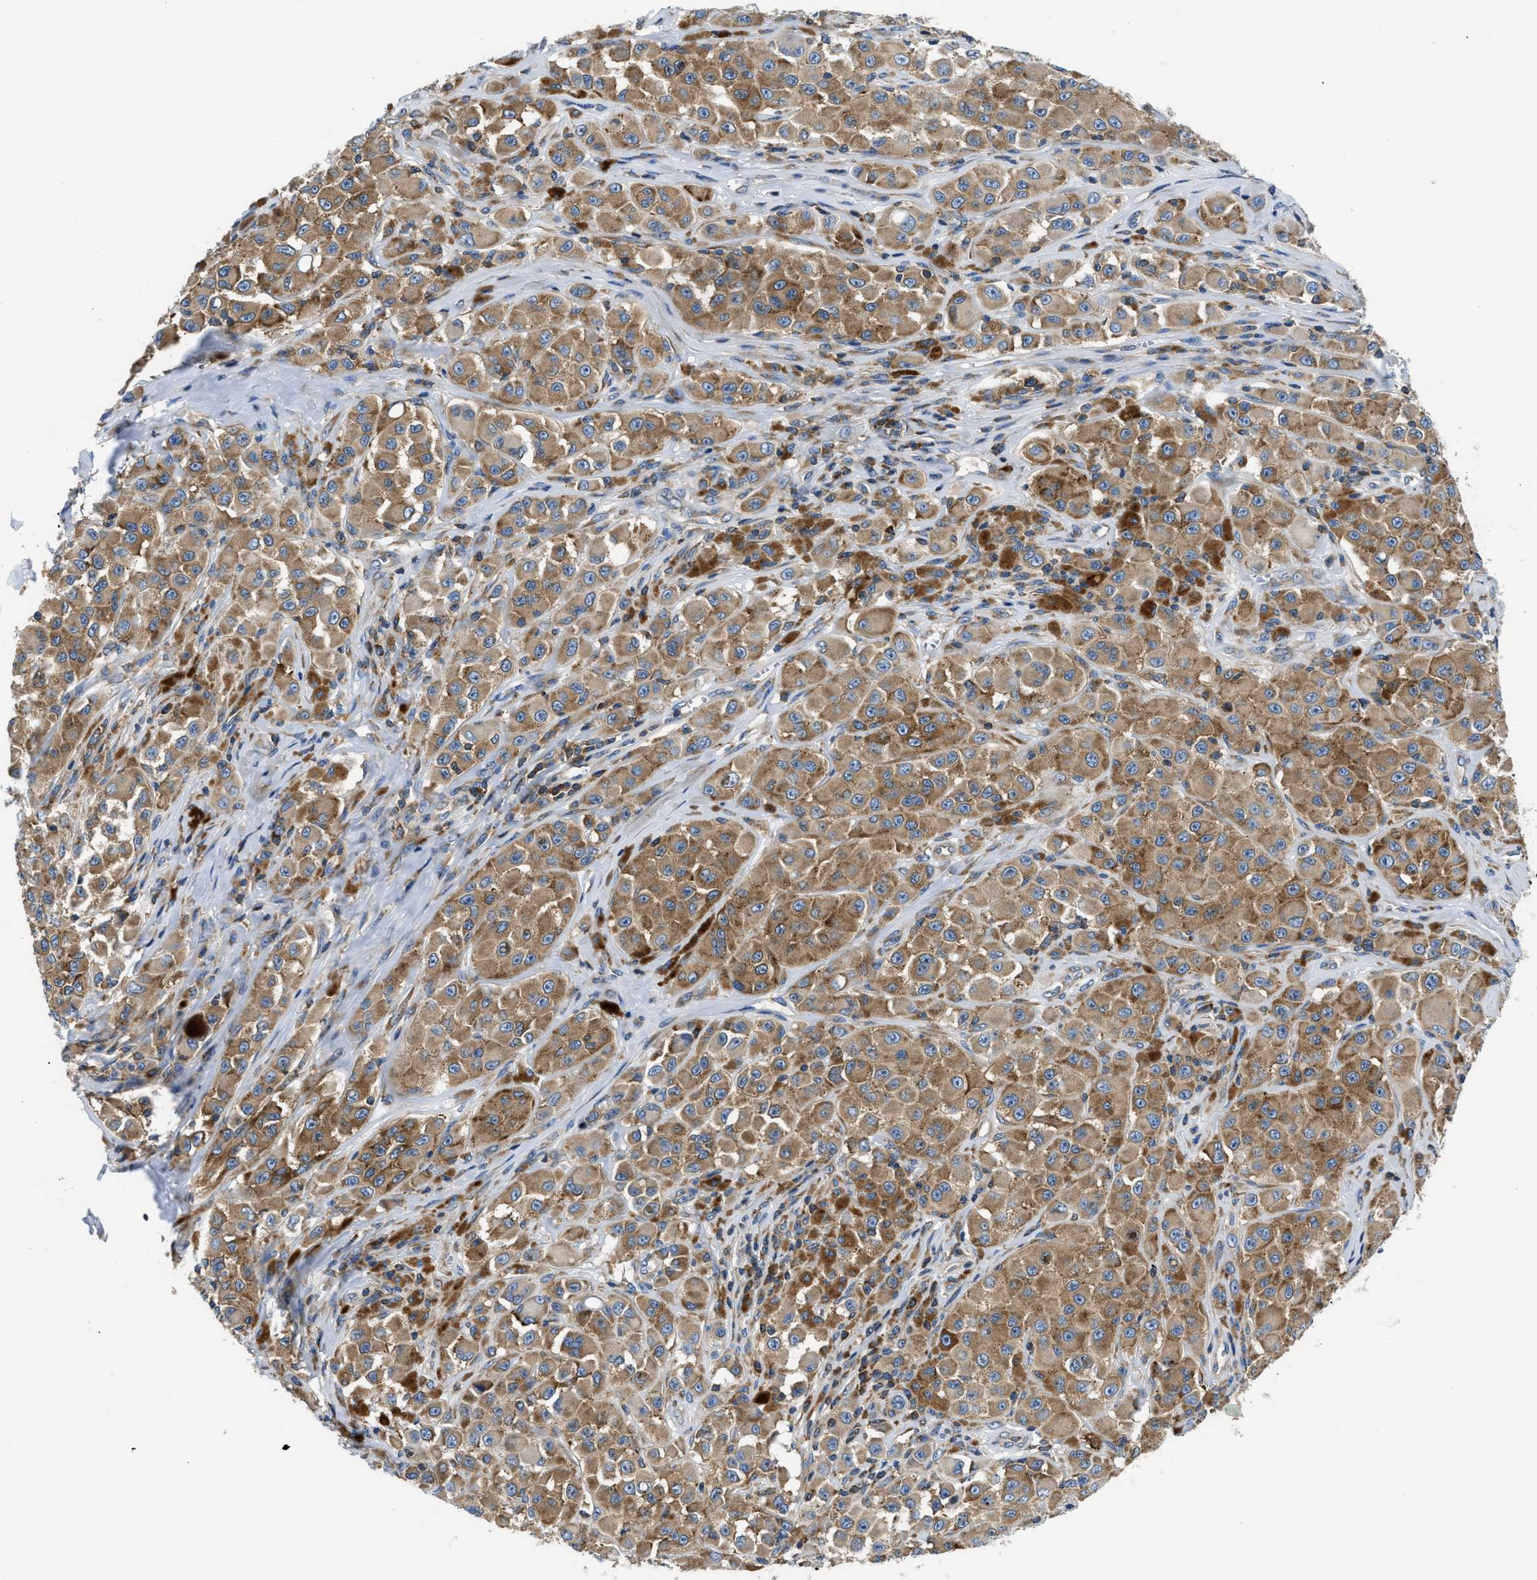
{"staining": {"intensity": "moderate", "quantity": ">75%", "location": "cytoplasmic/membranous"}, "tissue": "melanoma", "cell_type": "Tumor cells", "image_type": "cancer", "snomed": [{"axis": "morphology", "description": "Malignant melanoma, NOS"}, {"axis": "topography", "description": "Skin"}], "caption": "Malignant melanoma stained for a protein exhibits moderate cytoplasmic/membranous positivity in tumor cells. (Brightfield microscopy of DAB IHC at high magnification).", "gene": "ABCF1", "patient": {"sex": "male", "age": 84}}